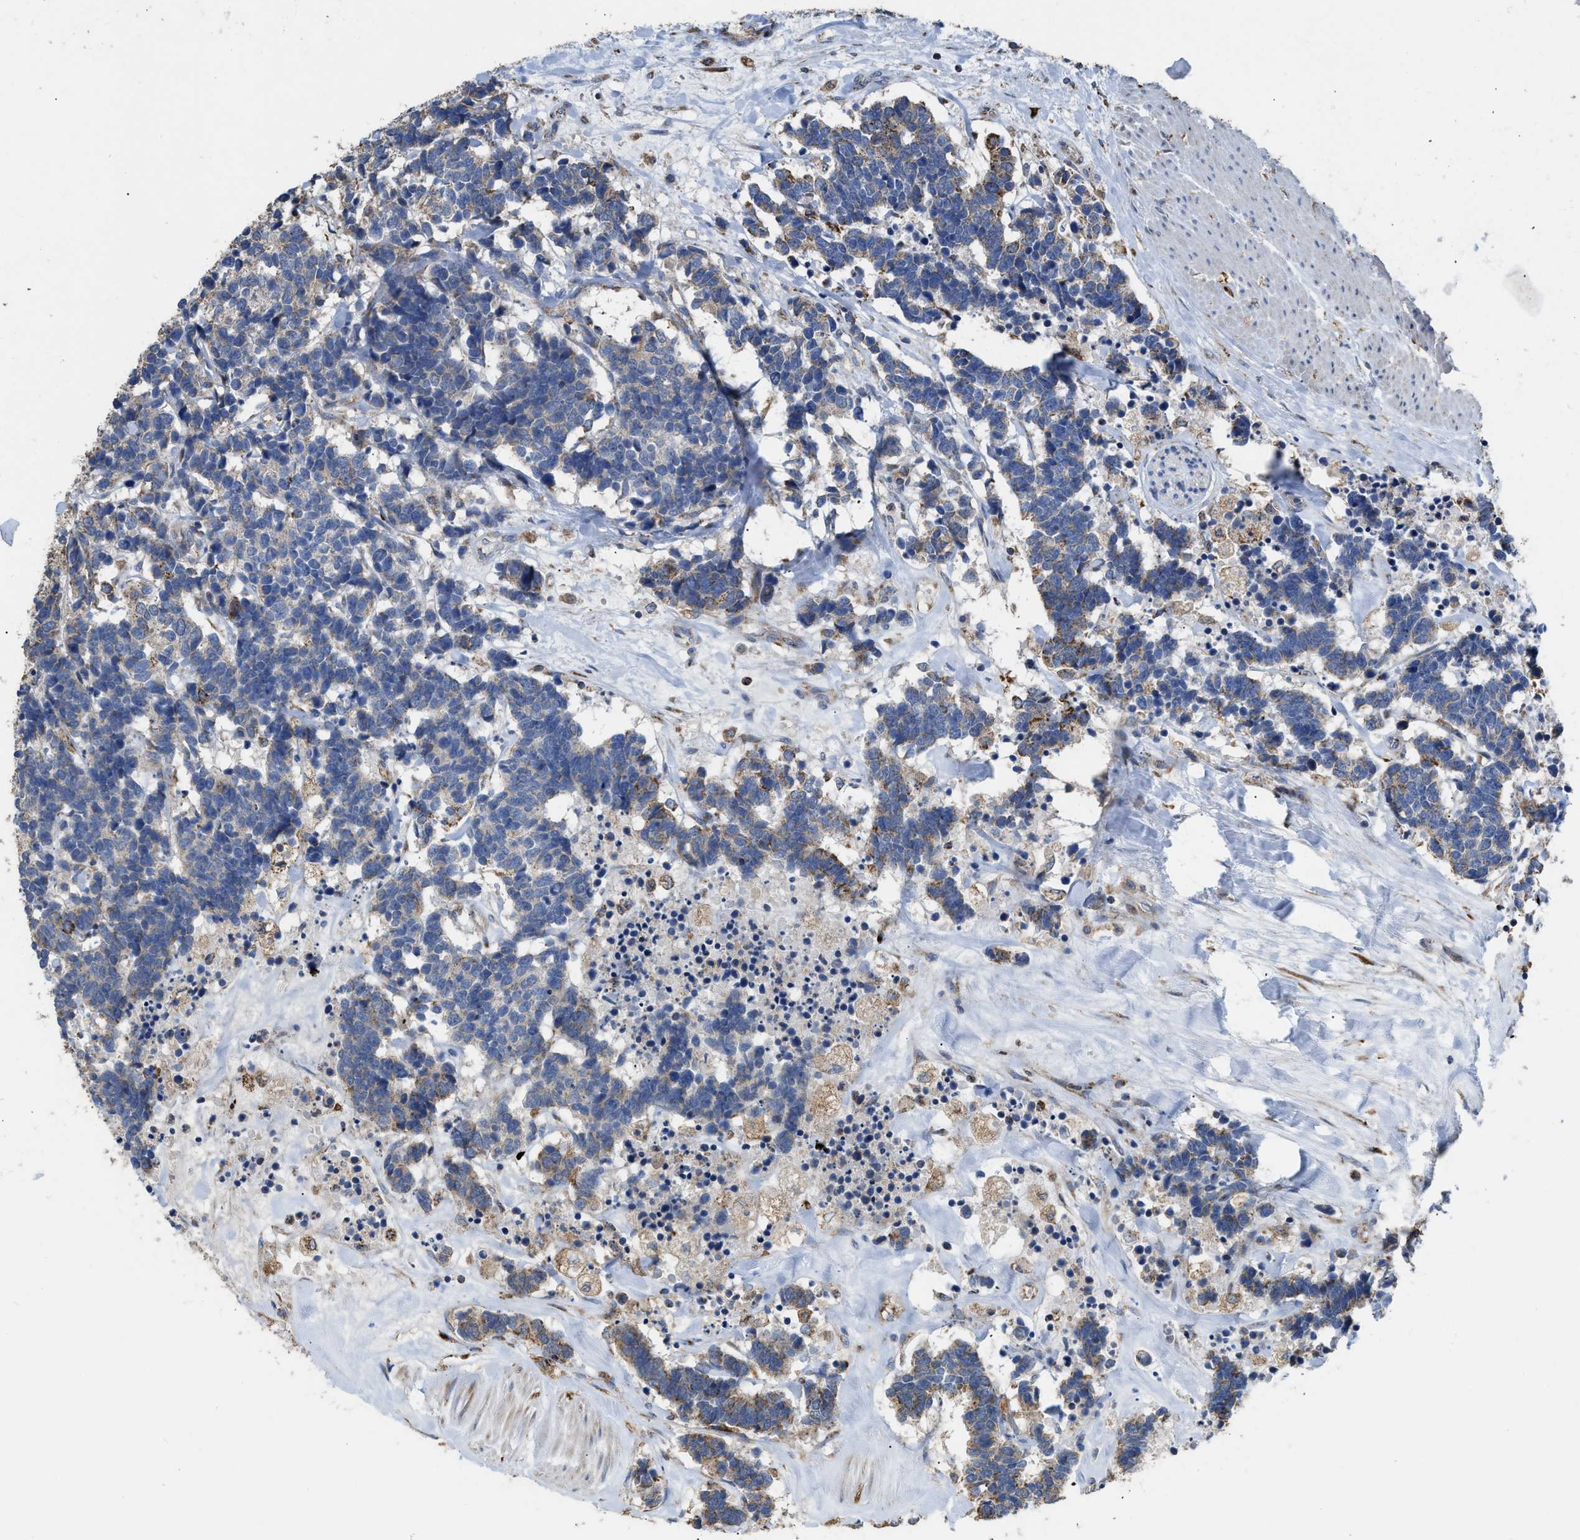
{"staining": {"intensity": "weak", "quantity": "<25%", "location": "cytoplasmic/membranous"}, "tissue": "carcinoid", "cell_type": "Tumor cells", "image_type": "cancer", "snomed": [{"axis": "morphology", "description": "Carcinoma, NOS"}, {"axis": "morphology", "description": "Carcinoid, malignant, NOS"}, {"axis": "topography", "description": "Urinary bladder"}], "caption": "An image of human carcinoid is negative for staining in tumor cells. (IHC, brightfield microscopy, high magnification).", "gene": "AK2", "patient": {"sex": "male", "age": 57}}